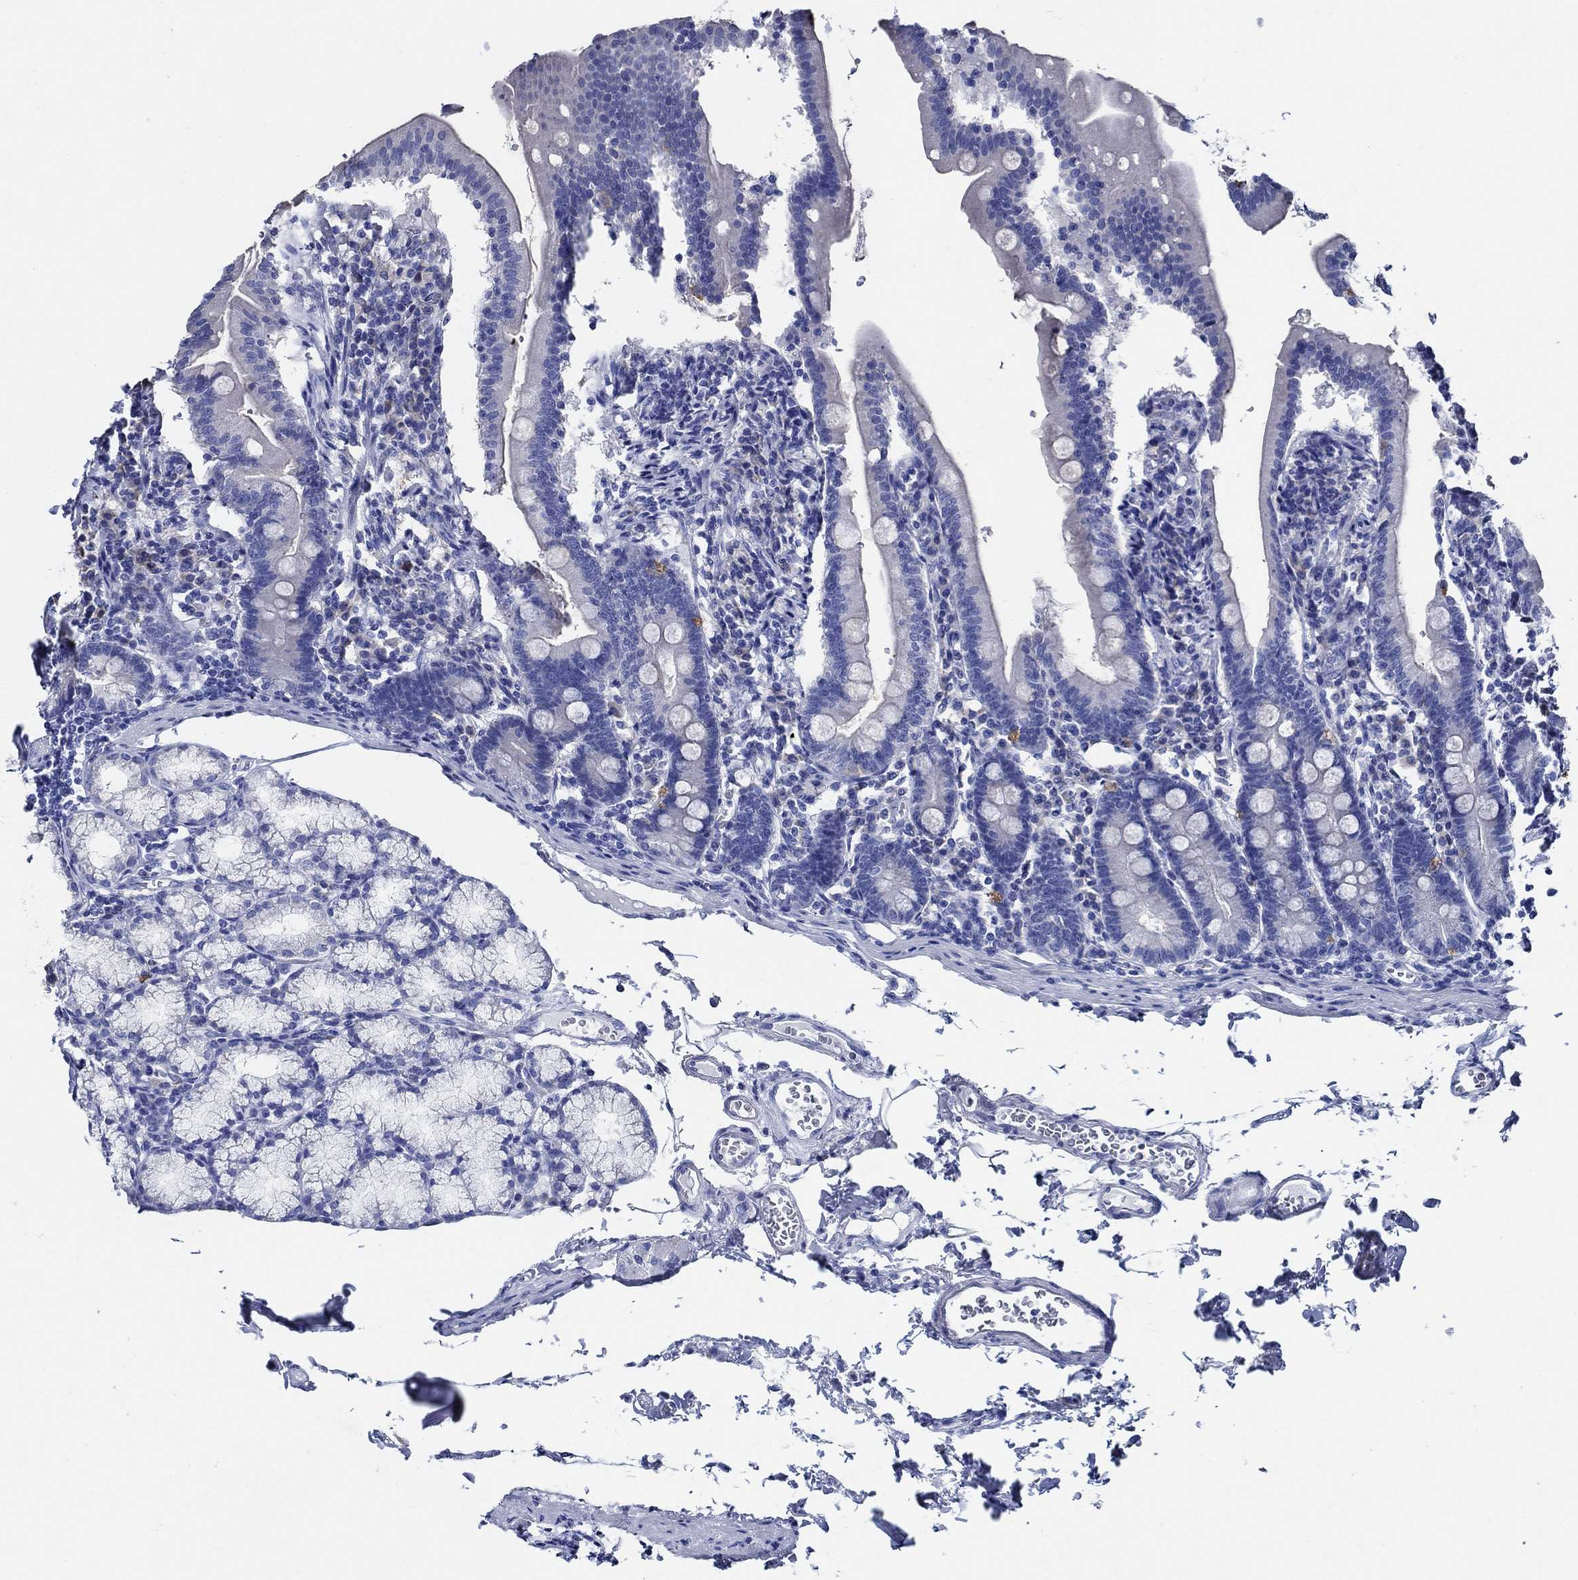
{"staining": {"intensity": "negative", "quantity": "none", "location": "none"}, "tissue": "duodenum", "cell_type": "Glandular cells", "image_type": "normal", "snomed": [{"axis": "morphology", "description": "Normal tissue, NOS"}, {"axis": "topography", "description": "Duodenum"}], "caption": "The histopathology image demonstrates no staining of glandular cells in unremarkable duodenum. (DAB IHC with hematoxylin counter stain).", "gene": "WDR62", "patient": {"sex": "female", "age": 67}}